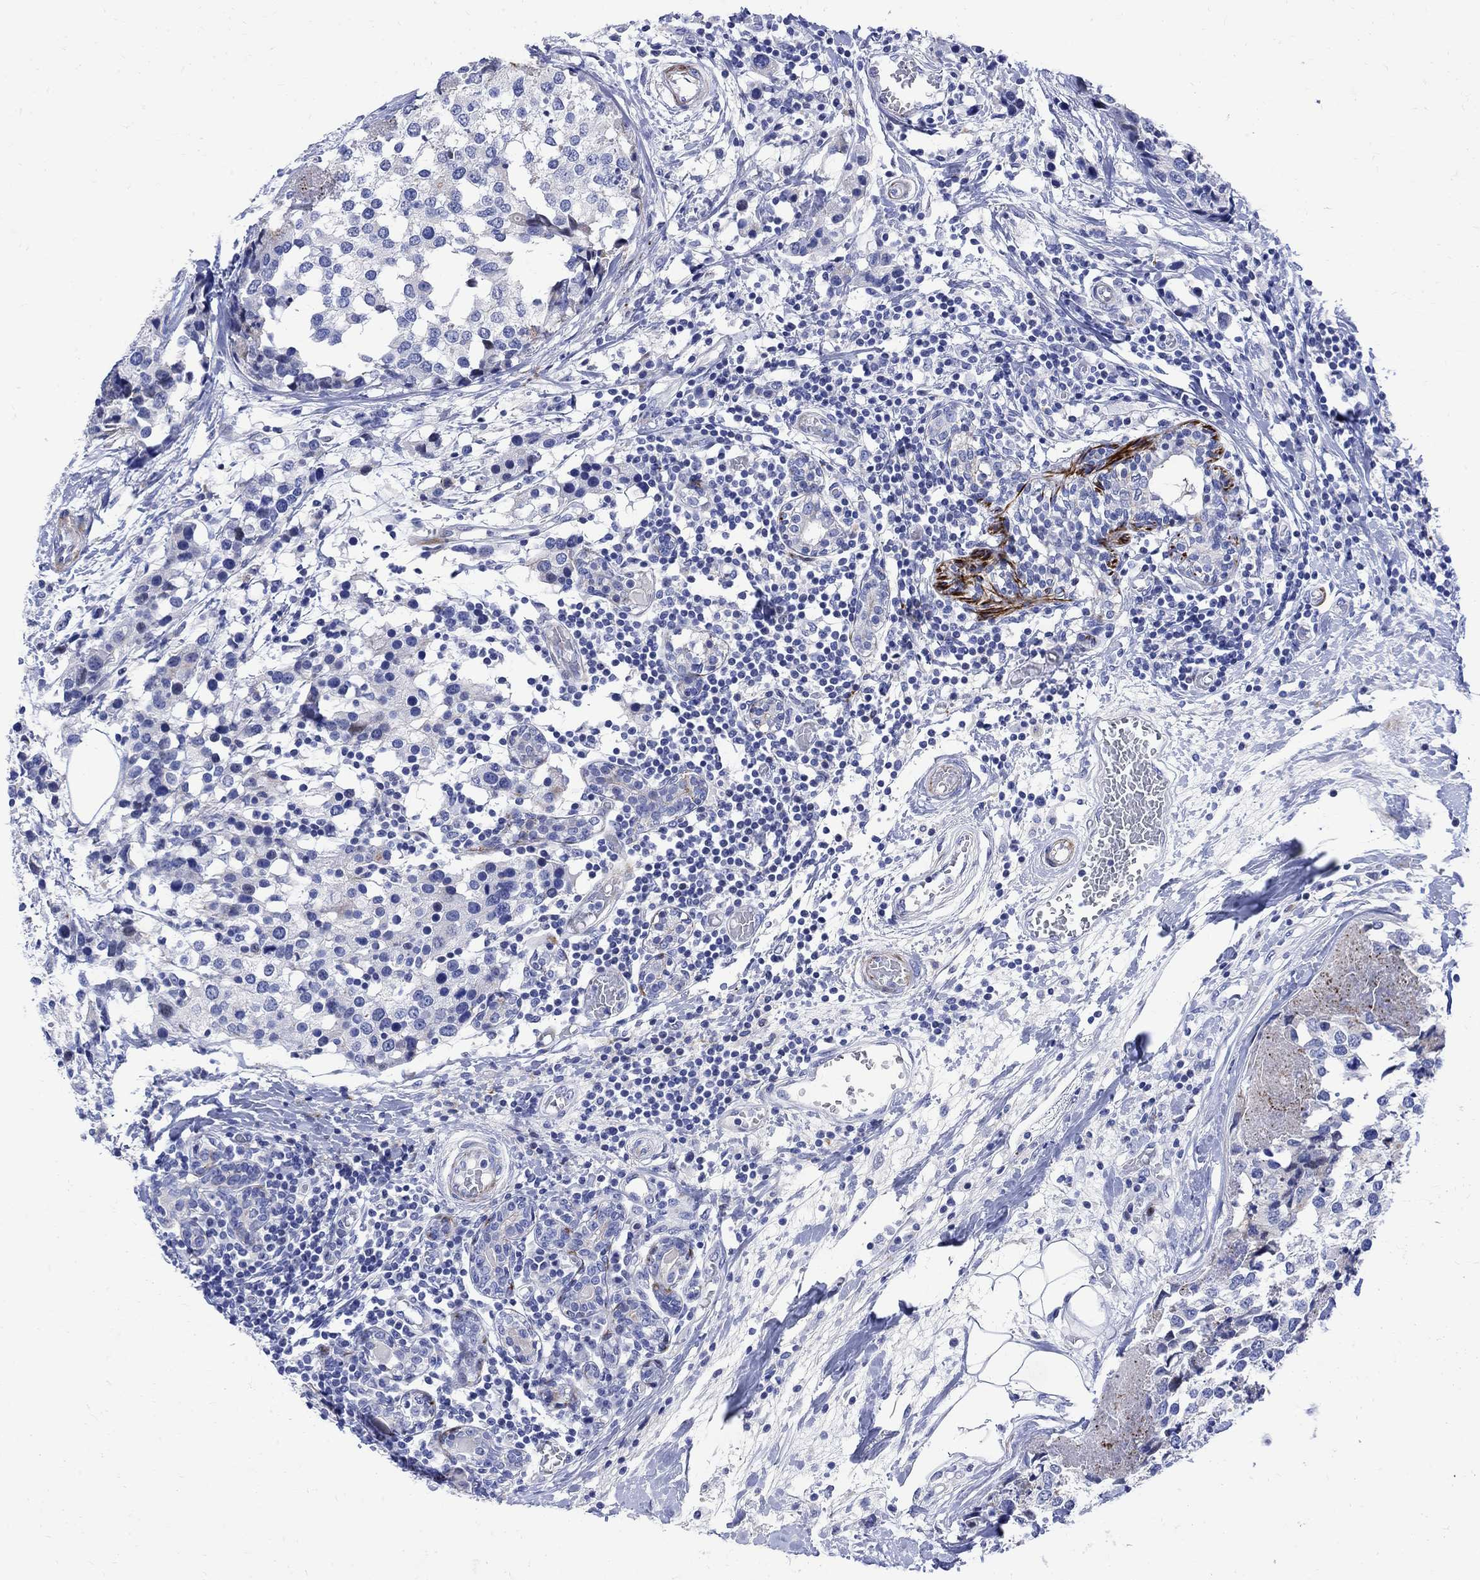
{"staining": {"intensity": "negative", "quantity": "none", "location": "none"}, "tissue": "breast cancer", "cell_type": "Tumor cells", "image_type": "cancer", "snomed": [{"axis": "morphology", "description": "Lobular carcinoma"}, {"axis": "topography", "description": "Breast"}], "caption": "A high-resolution micrograph shows IHC staining of breast lobular carcinoma, which exhibits no significant expression in tumor cells. (Stains: DAB (3,3'-diaminobenzidine) IHC with hematoxylin counter stain, Microscopy: brightfield microscopy at high magnification).", "gene": "PARVB", "patient": {"sex": "female", "age": 59}}